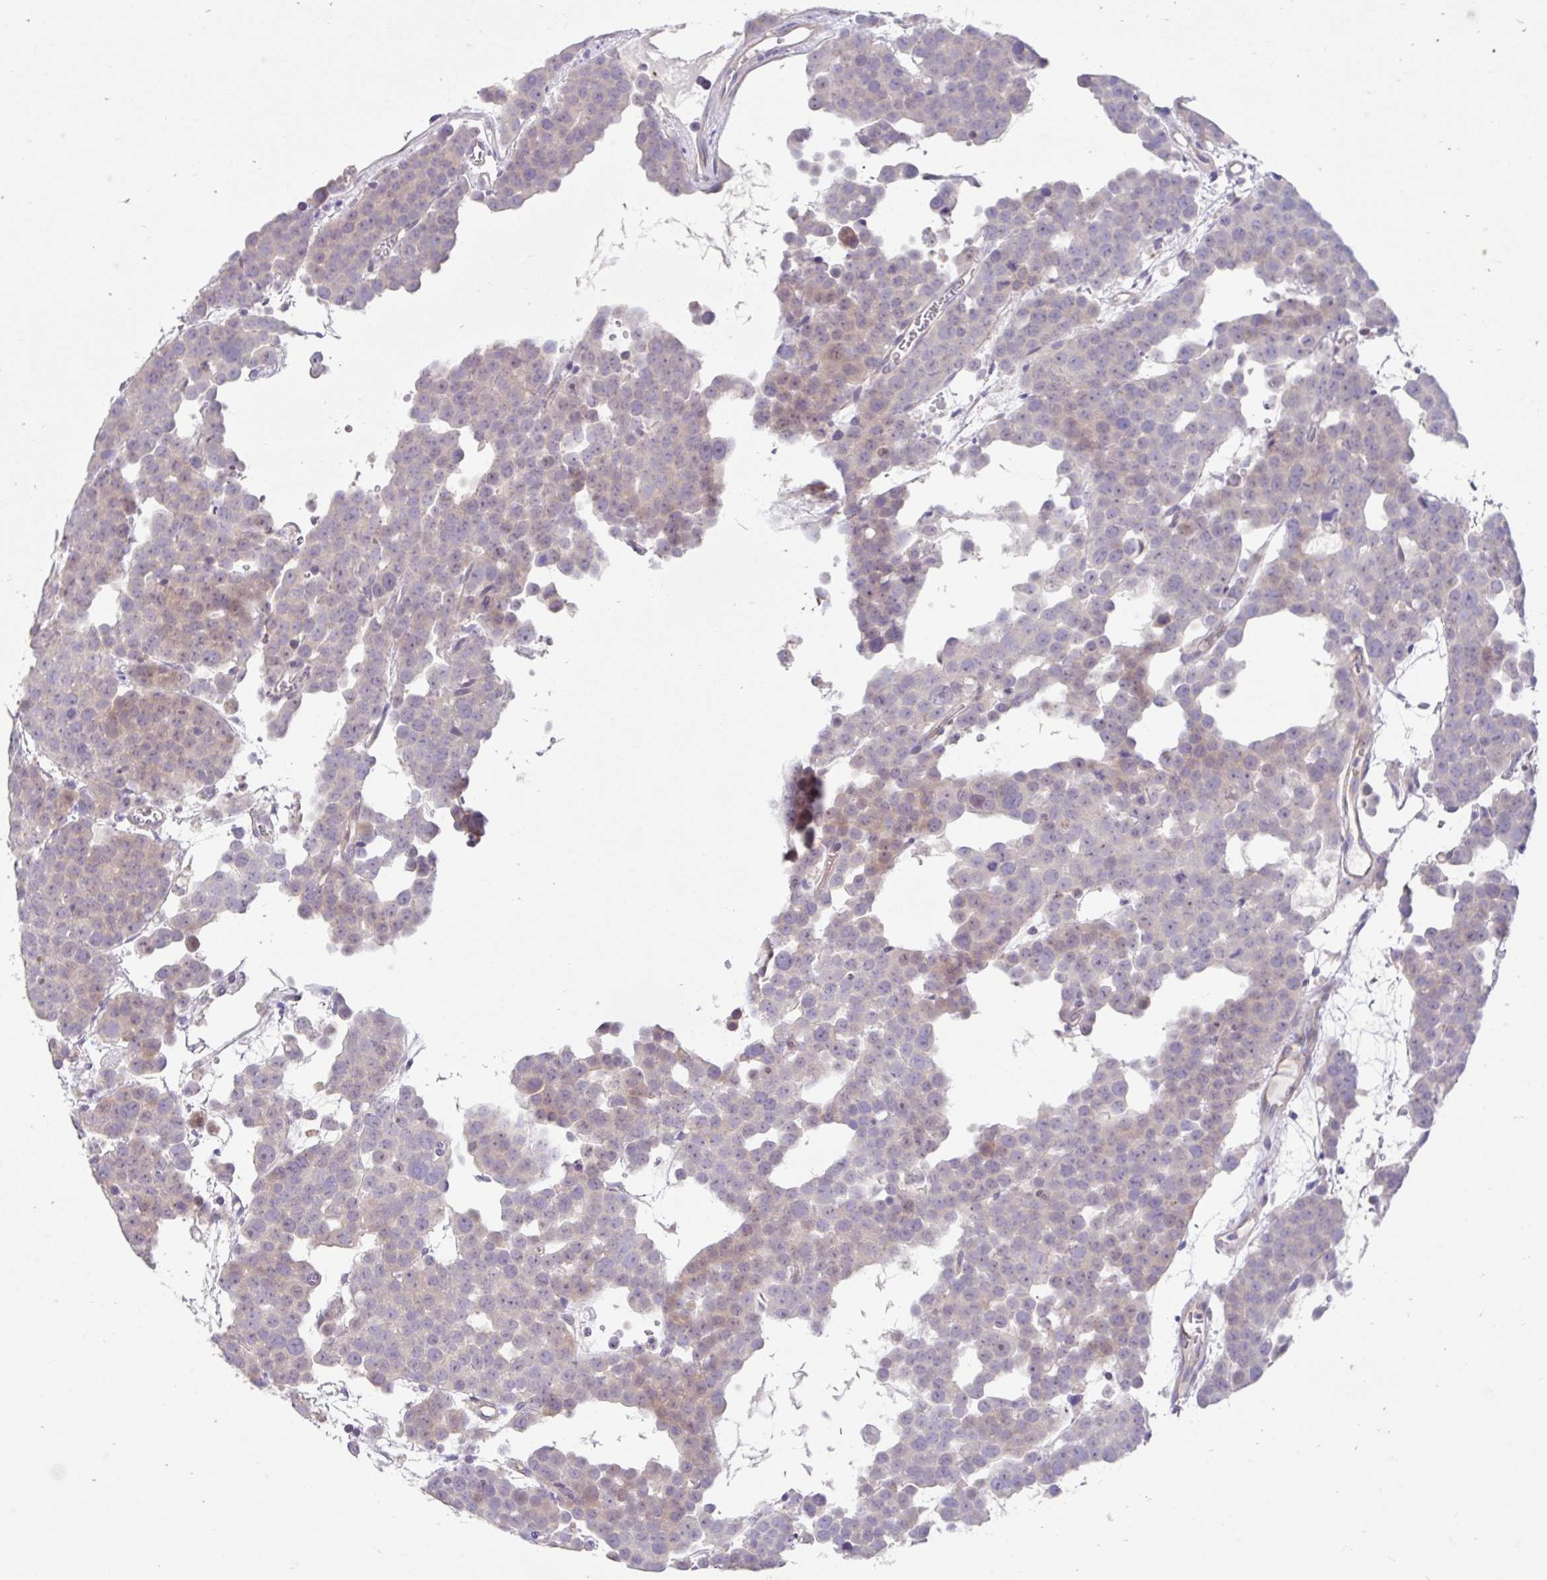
{"staining": {"intensity": "moderate", "quantity": "<25%", "location": "cytoplasmic/membranous"}, "tissue": "testis cancer", "cell_type": "Tumor cells", "image_type": "cancer", "snomed": [{"axis": "morphology", "description": "Seminoma, NOS"}, {"axis": "topography", "description": "Testis"}], "caption": "Moderate cytoplasmic/membranous expression for a protein is appreciated in approximately <25% of tumor cells of testis seminoma using immunohistochemistry (IHC).", "gene": "NT5C1B", "patient": {"sex": "male", "age": 71}}